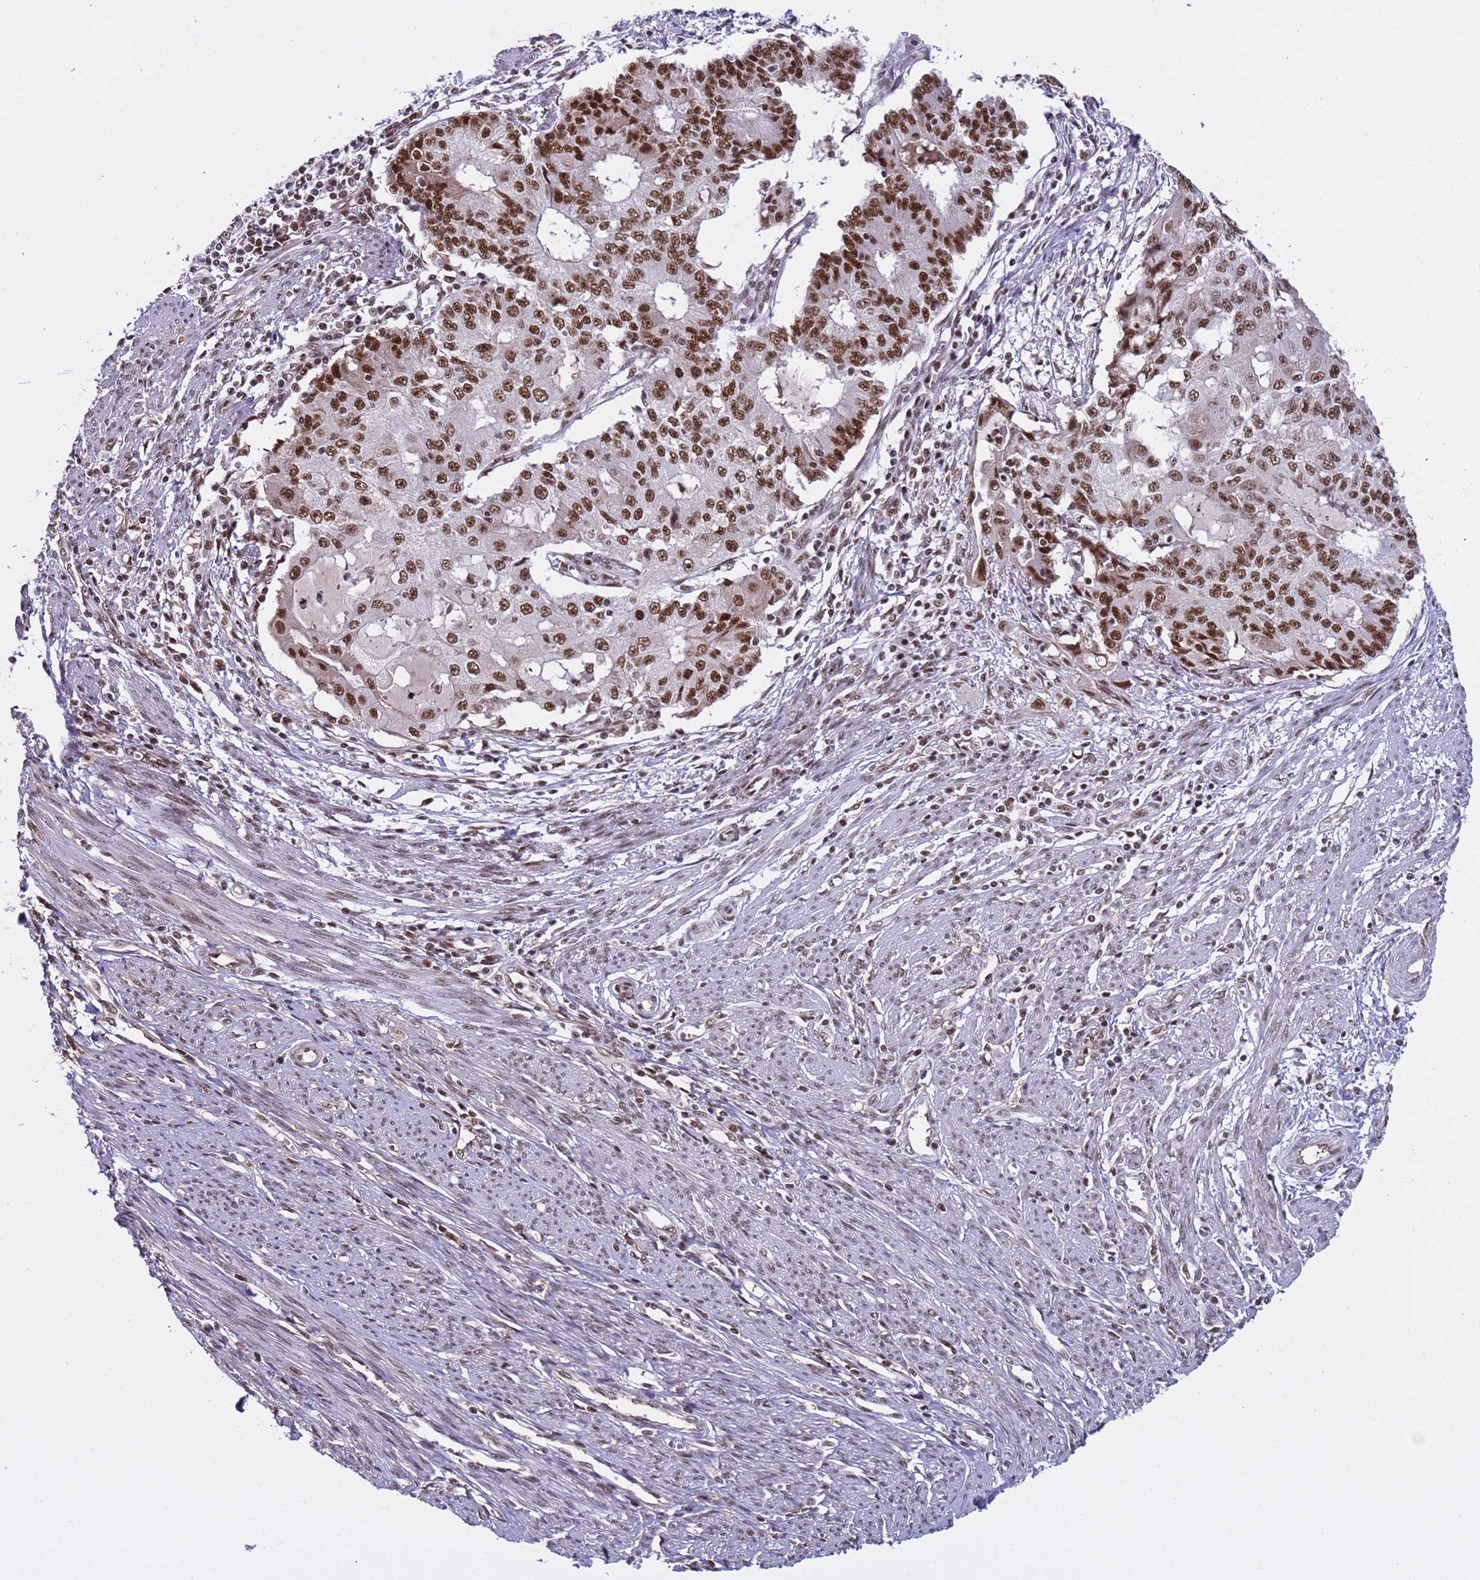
{"staining": {"intensity": "strong", "quantity": ">75%", "location": "nuclear"}, "tissue": "endometrial cancer", "cell_type": "Tumor cells", "image_type": "cancer", "snomed": [{"axis": "morphology", "description": "Adenocarcinoma, NOS"}, {"axis": "topography", "description": "Endometrium"}], "caption": "Strong nuclear protein positivity is seen in approximately >75% of tumor cells in adenocarcinoma (endometrial).", "gene": "SRRT", "patient": {"sex": "female", "age": 56}}